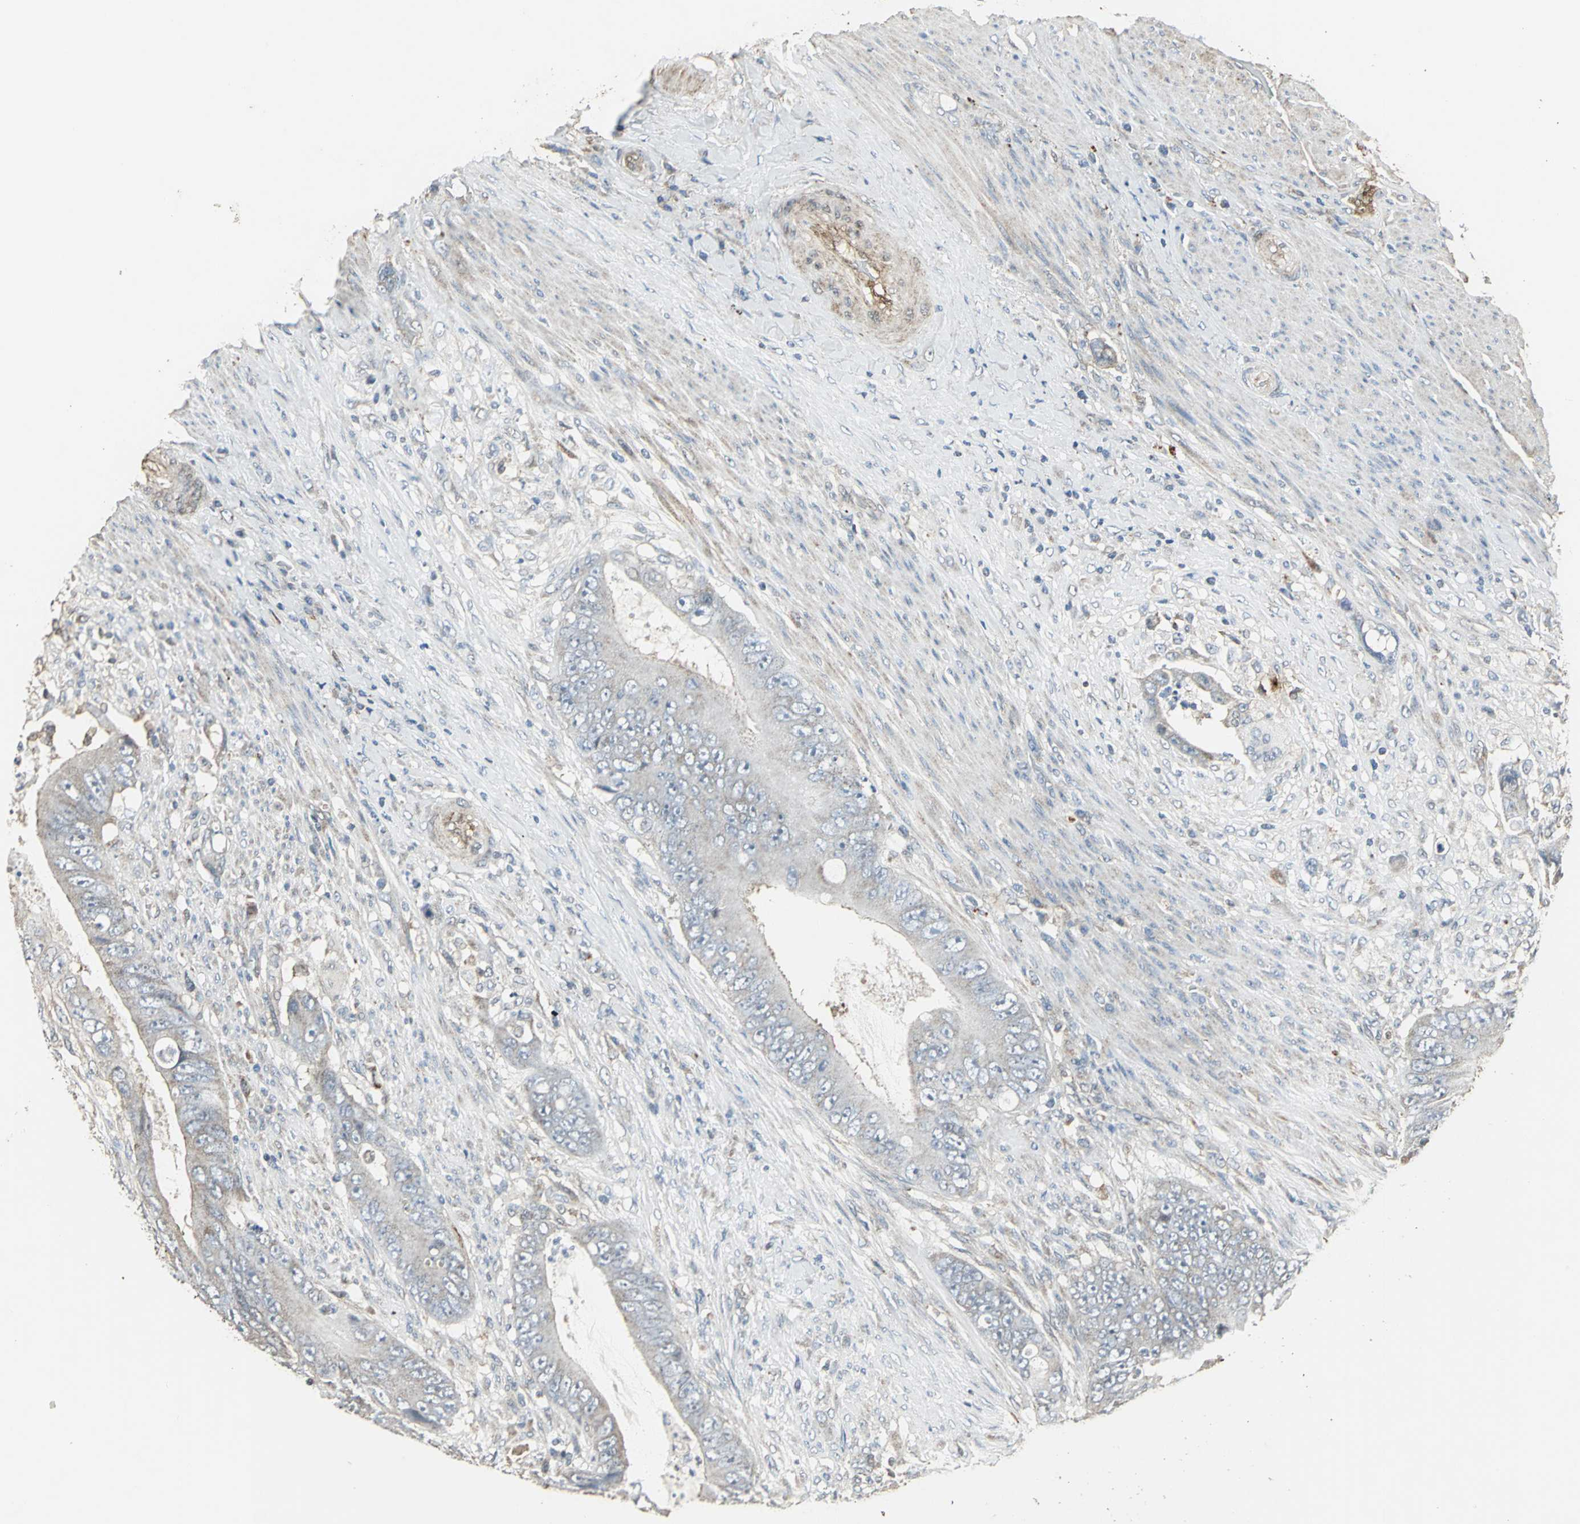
{"staining": {"intensity": "weak", "quantity": "25%-75%", "location": "cytoplasmic/membranous"}, "tissue": "colorectal cancer", "cell_type": "Tumor cells", "image_type": "cancer", "snomed": [{"axis": "morphology", "description": "Adenocarcinoma, NOS"}, {"axis": "topography", "description": "Rectum"}], "caption": "Tumor cells show low levels of weak cytoplasmic/membranous staining in about 25%-75% of cells in colorectal cancer (adenocarcinoma).", "gene": "DNAJB4", "patient": {"sex": "female", "age": 77}}